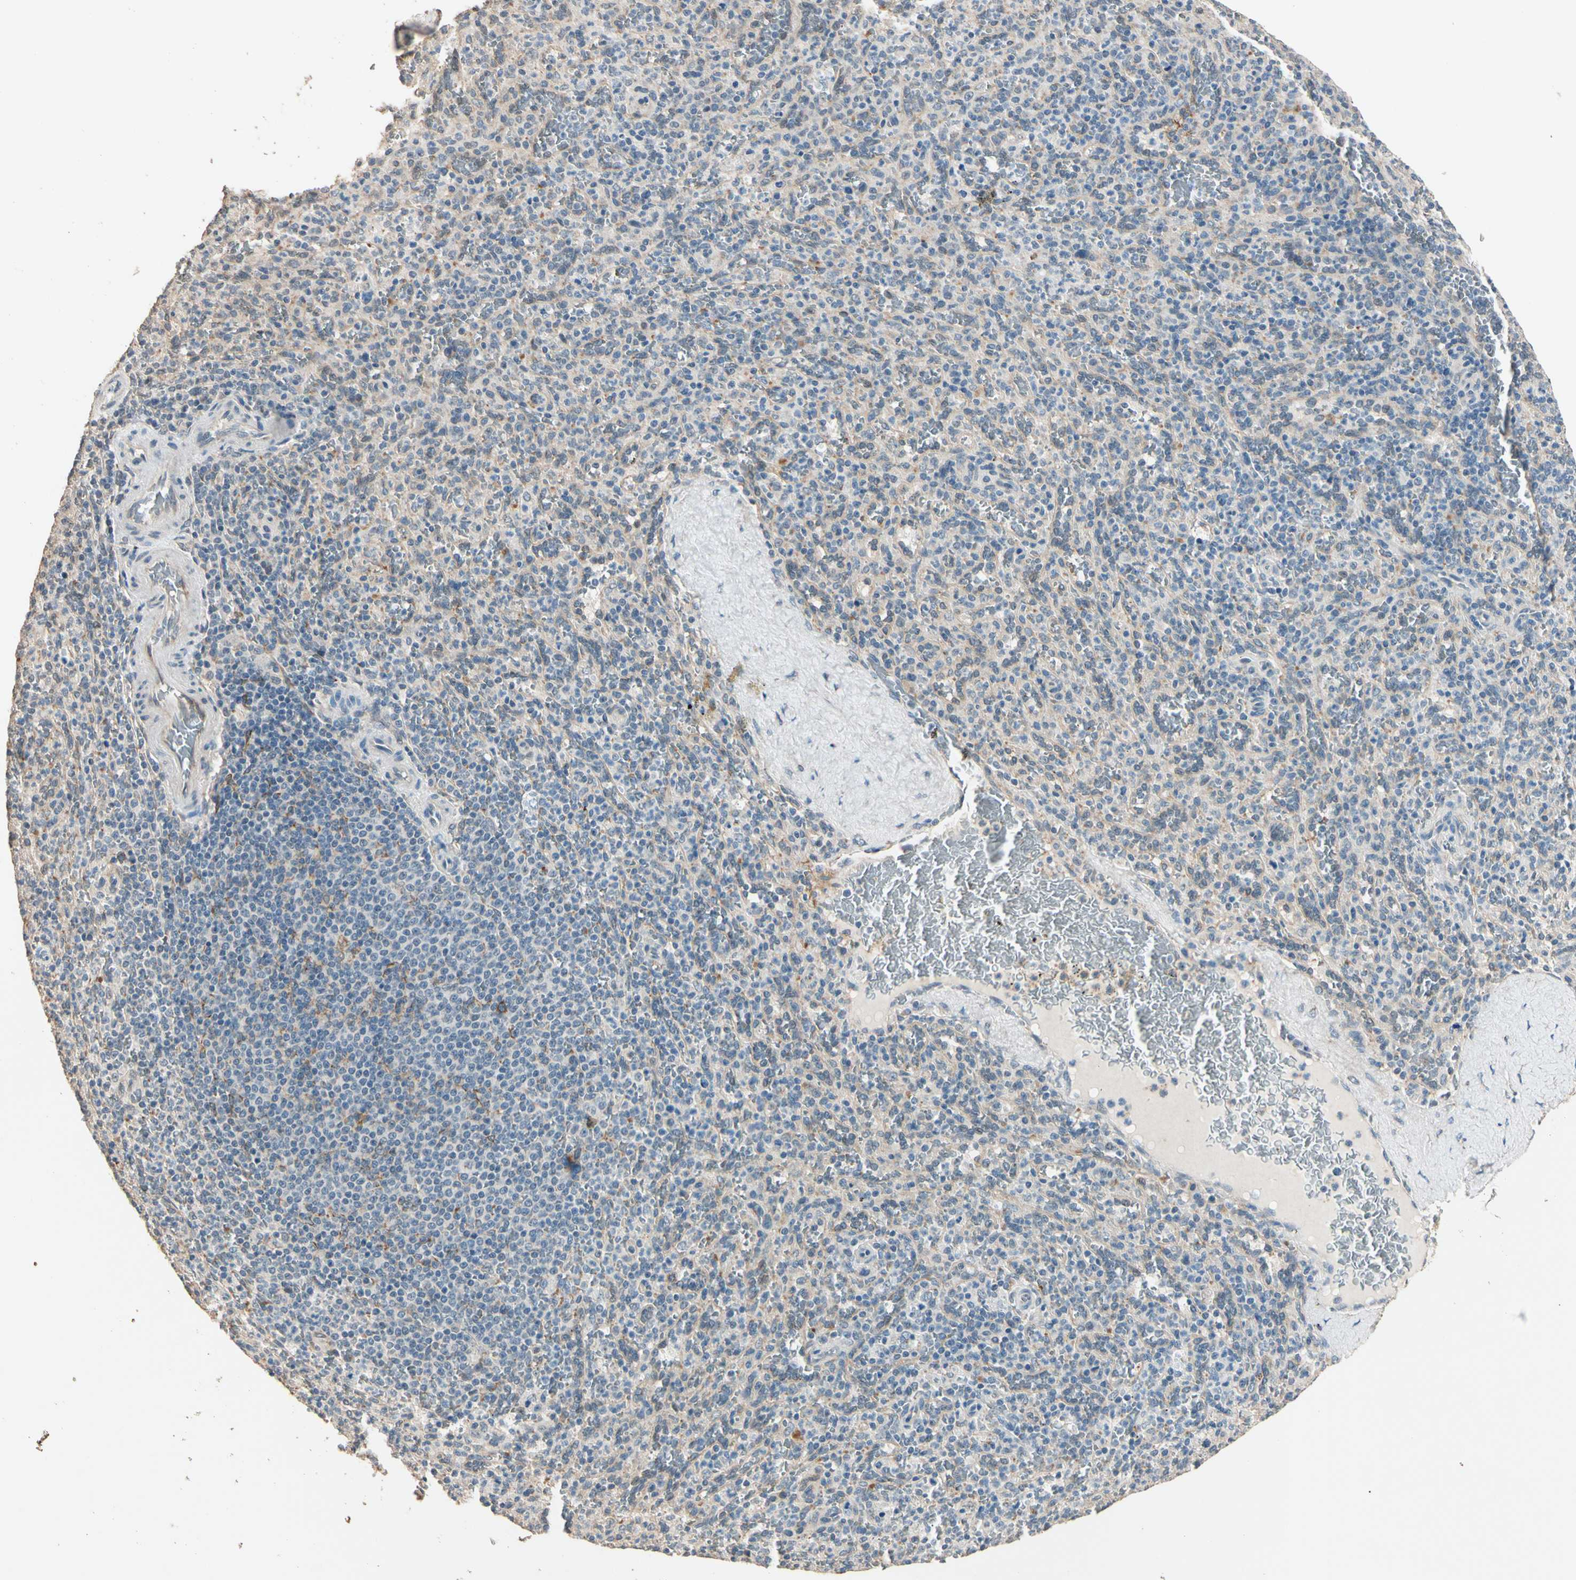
{"staining": {"intensity": "moderate", "quantity": "25%-75%", "location": "cytoplasmic/membranous"}, "tissue": "spleen", "cell_type": "Cells in red pulp", "image_type": "normal", "snomed": [{"axis": "morphology", "description": "Normal tissue, NOS"}, {"axis": "topography", "description": "Spleen"}], "caption": "Spleen stained with a protein marker exhibits moderate staining in cells in red pulp.", "gene": "TASOR", "patient": {"sex": "male", "age": 36}}